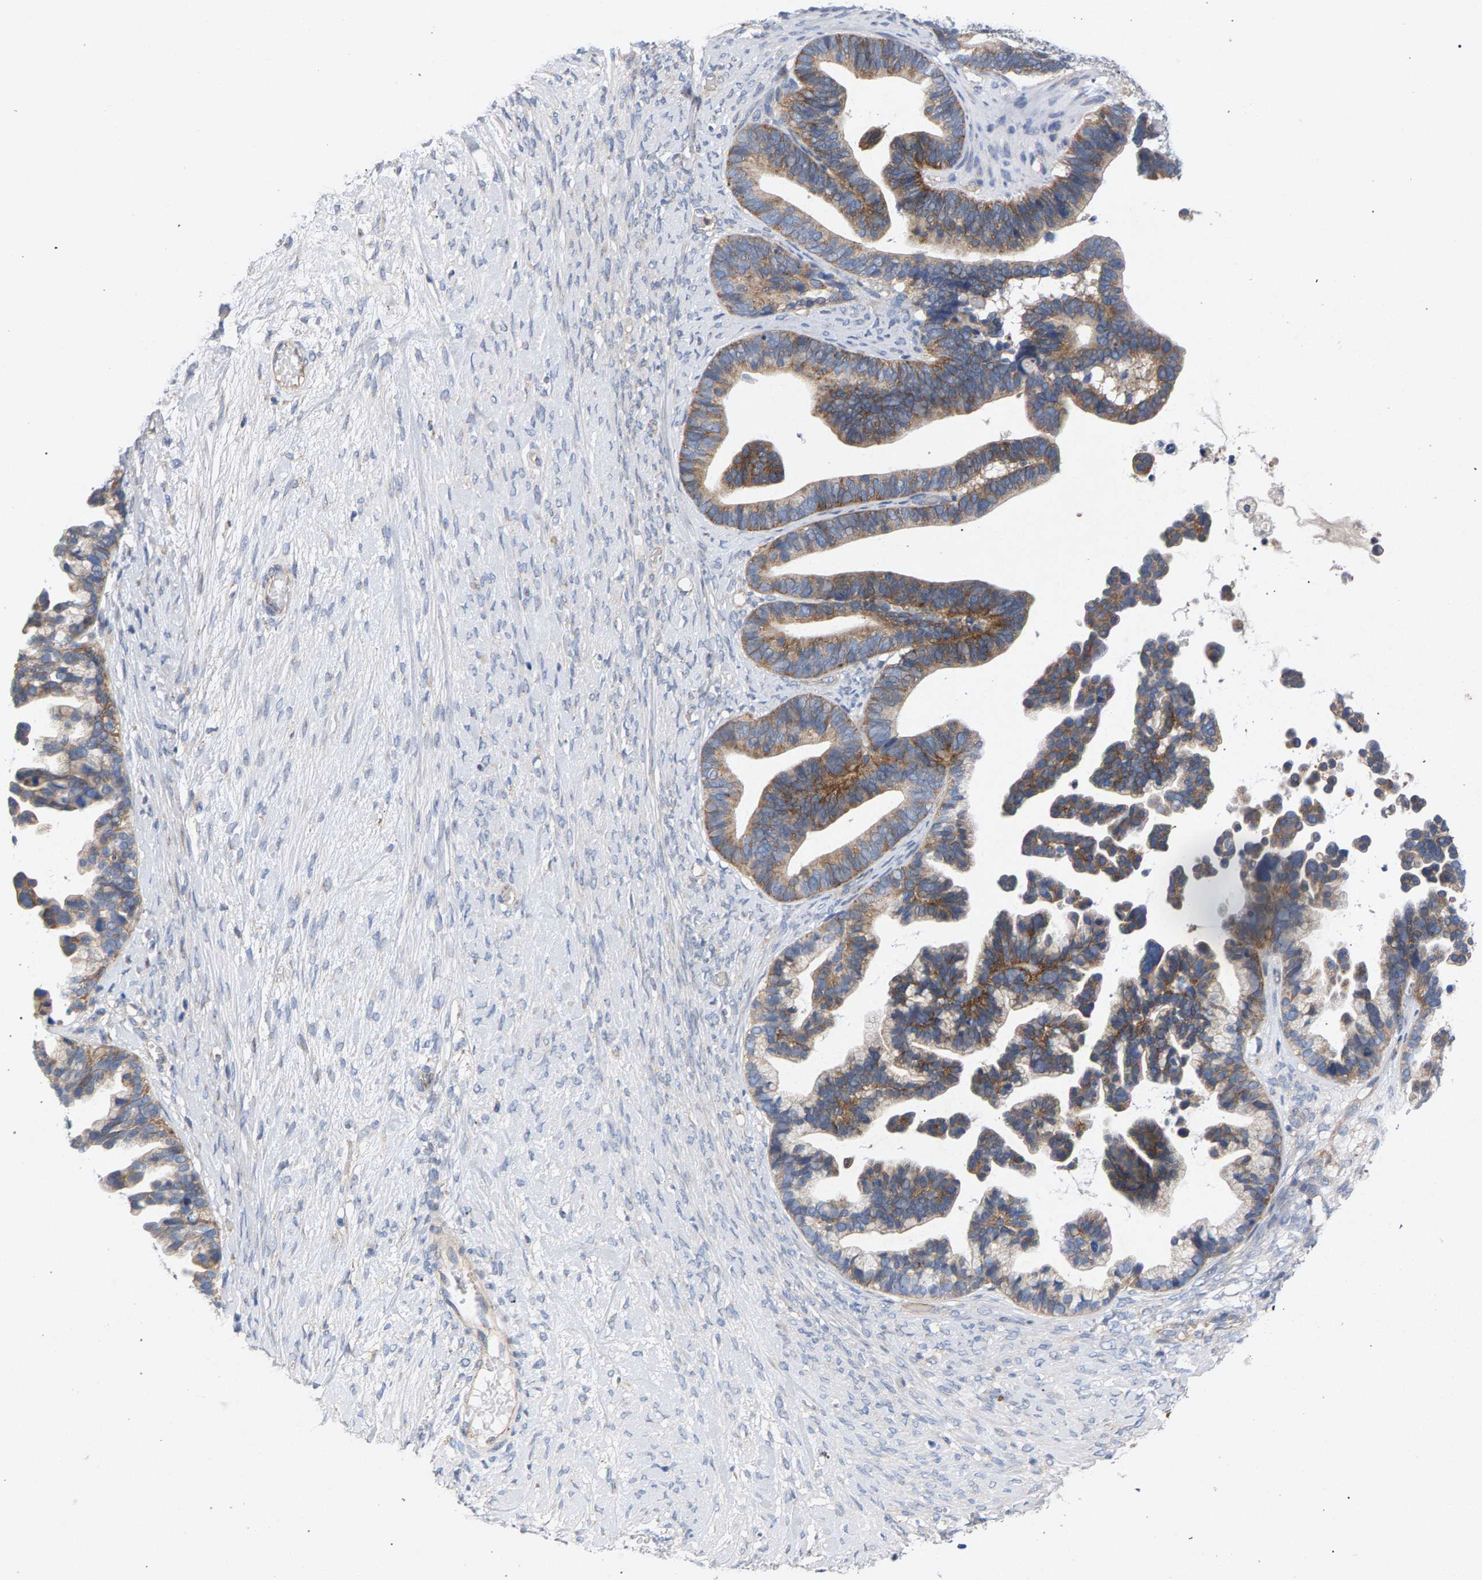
{"staining": {"intensity": "moderate", "quantity": ">75%", "location": "cytoplasmic/membranous"}, "tissue": "ovarian cancer", "cell_type": "Tumor cells", "image_type": "cancer", "snomed": [{"axis": "morphology", "description": "Cystadenocarcinoma, serous, NOS"}, {"axis": "topography", "description": "Ovary"}], "caption": "Immunohistochemical staining of ovarian cancer displays moderate cytoplasmic/membranous protein expression in approximately >75% of tumor cells.", "gene": "MAMDC2", "patient": {"sex": "female", "age": 56}}